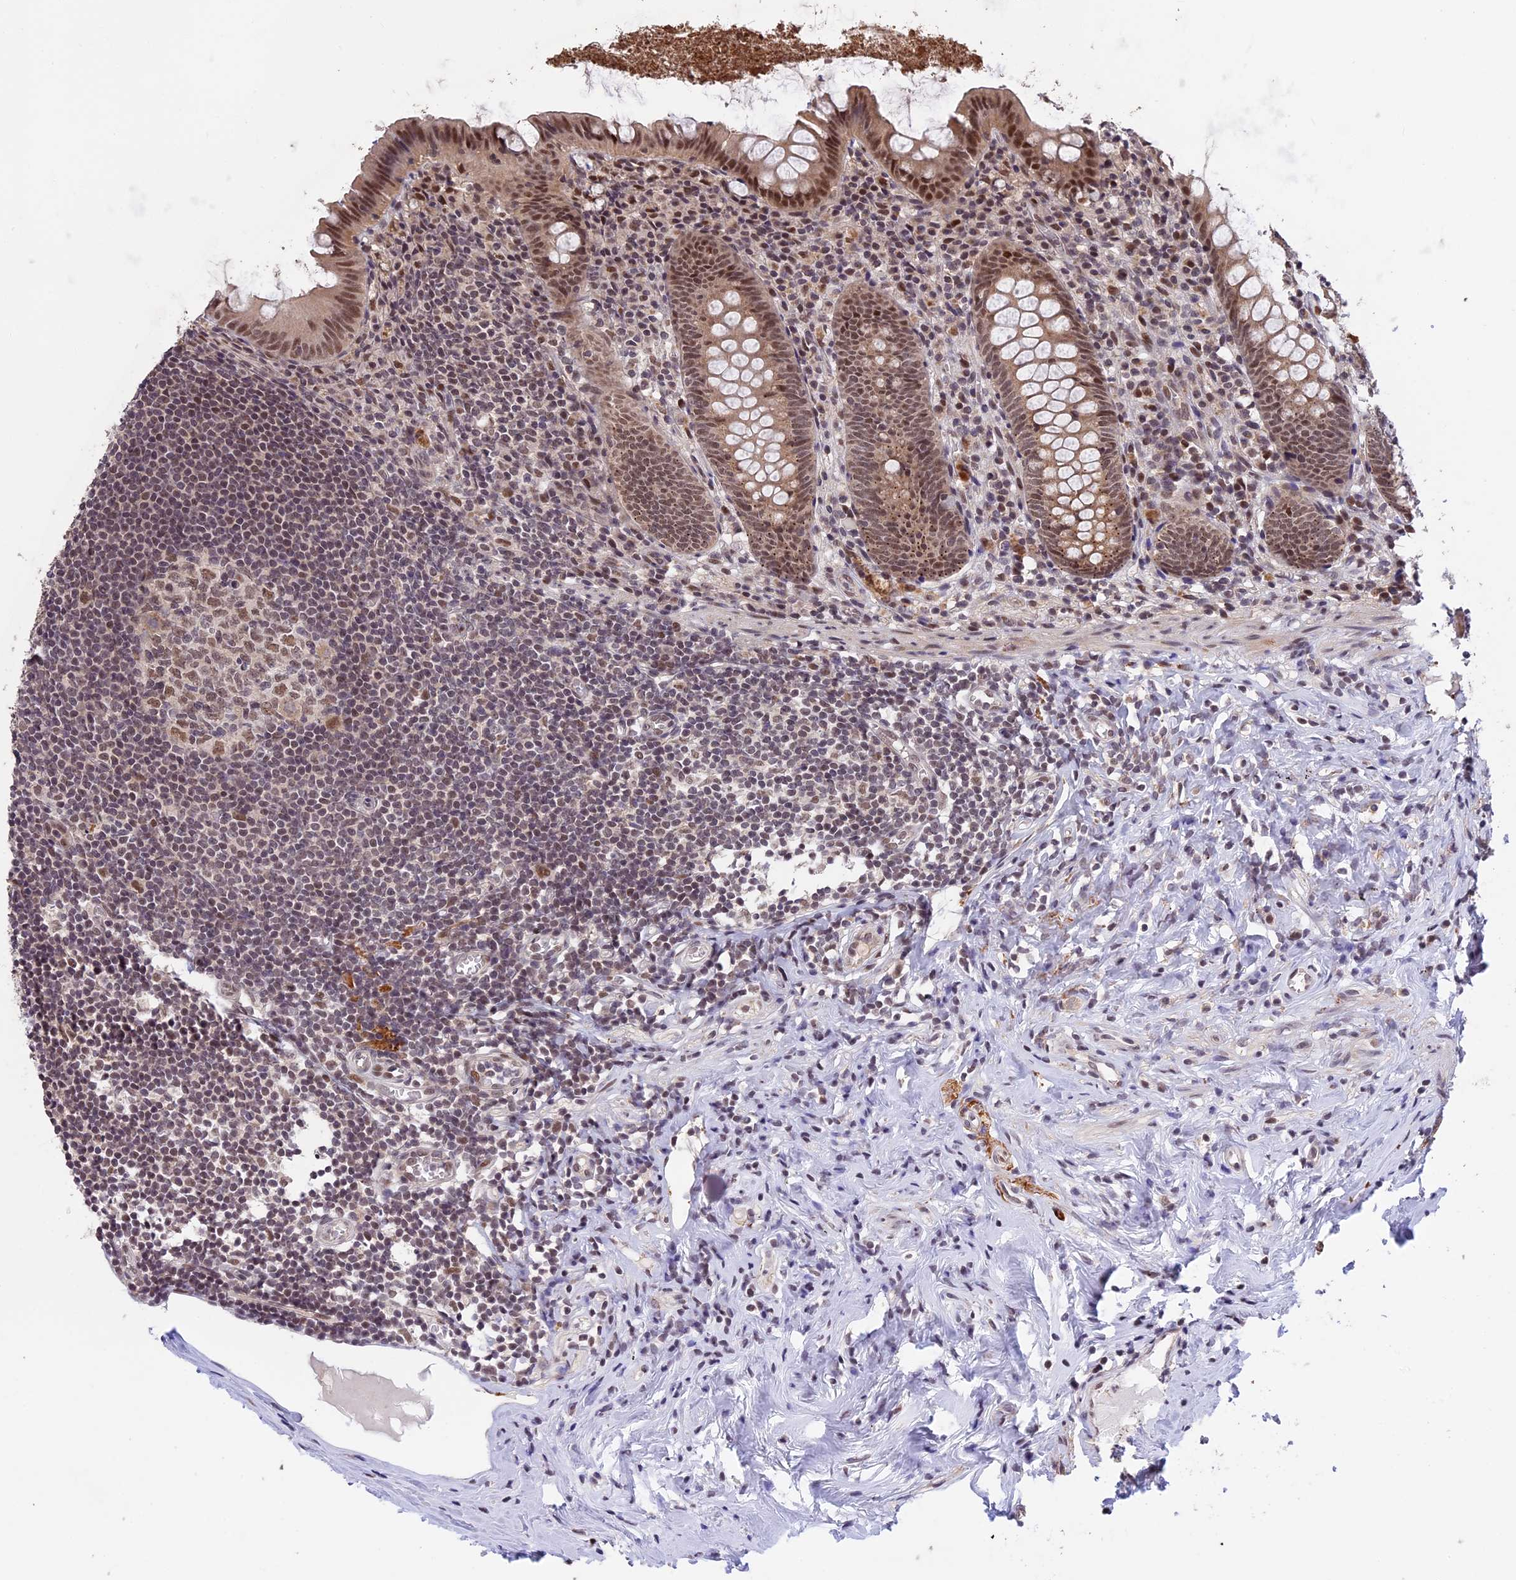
{"staining": {"intensity": "moderate", "quantity": "<25%", "location": "nuclear"}, "tissue": "appendix", "cell_type": "Glandular cells", "image_type": "normal", "snomed": [{"axis": "morphology", "description": "Normal tissue, NOS"}, {"axis": "topography", "description": "Appendix"}], "caption": "This is a photomicrograph of immunohistochemistry (IHC) staining of normal appendix, which shows moderate staining in the nuclear of glandular cells.", "gene": "POLR2C", "patient": {"sex": "female", "age": 51}}